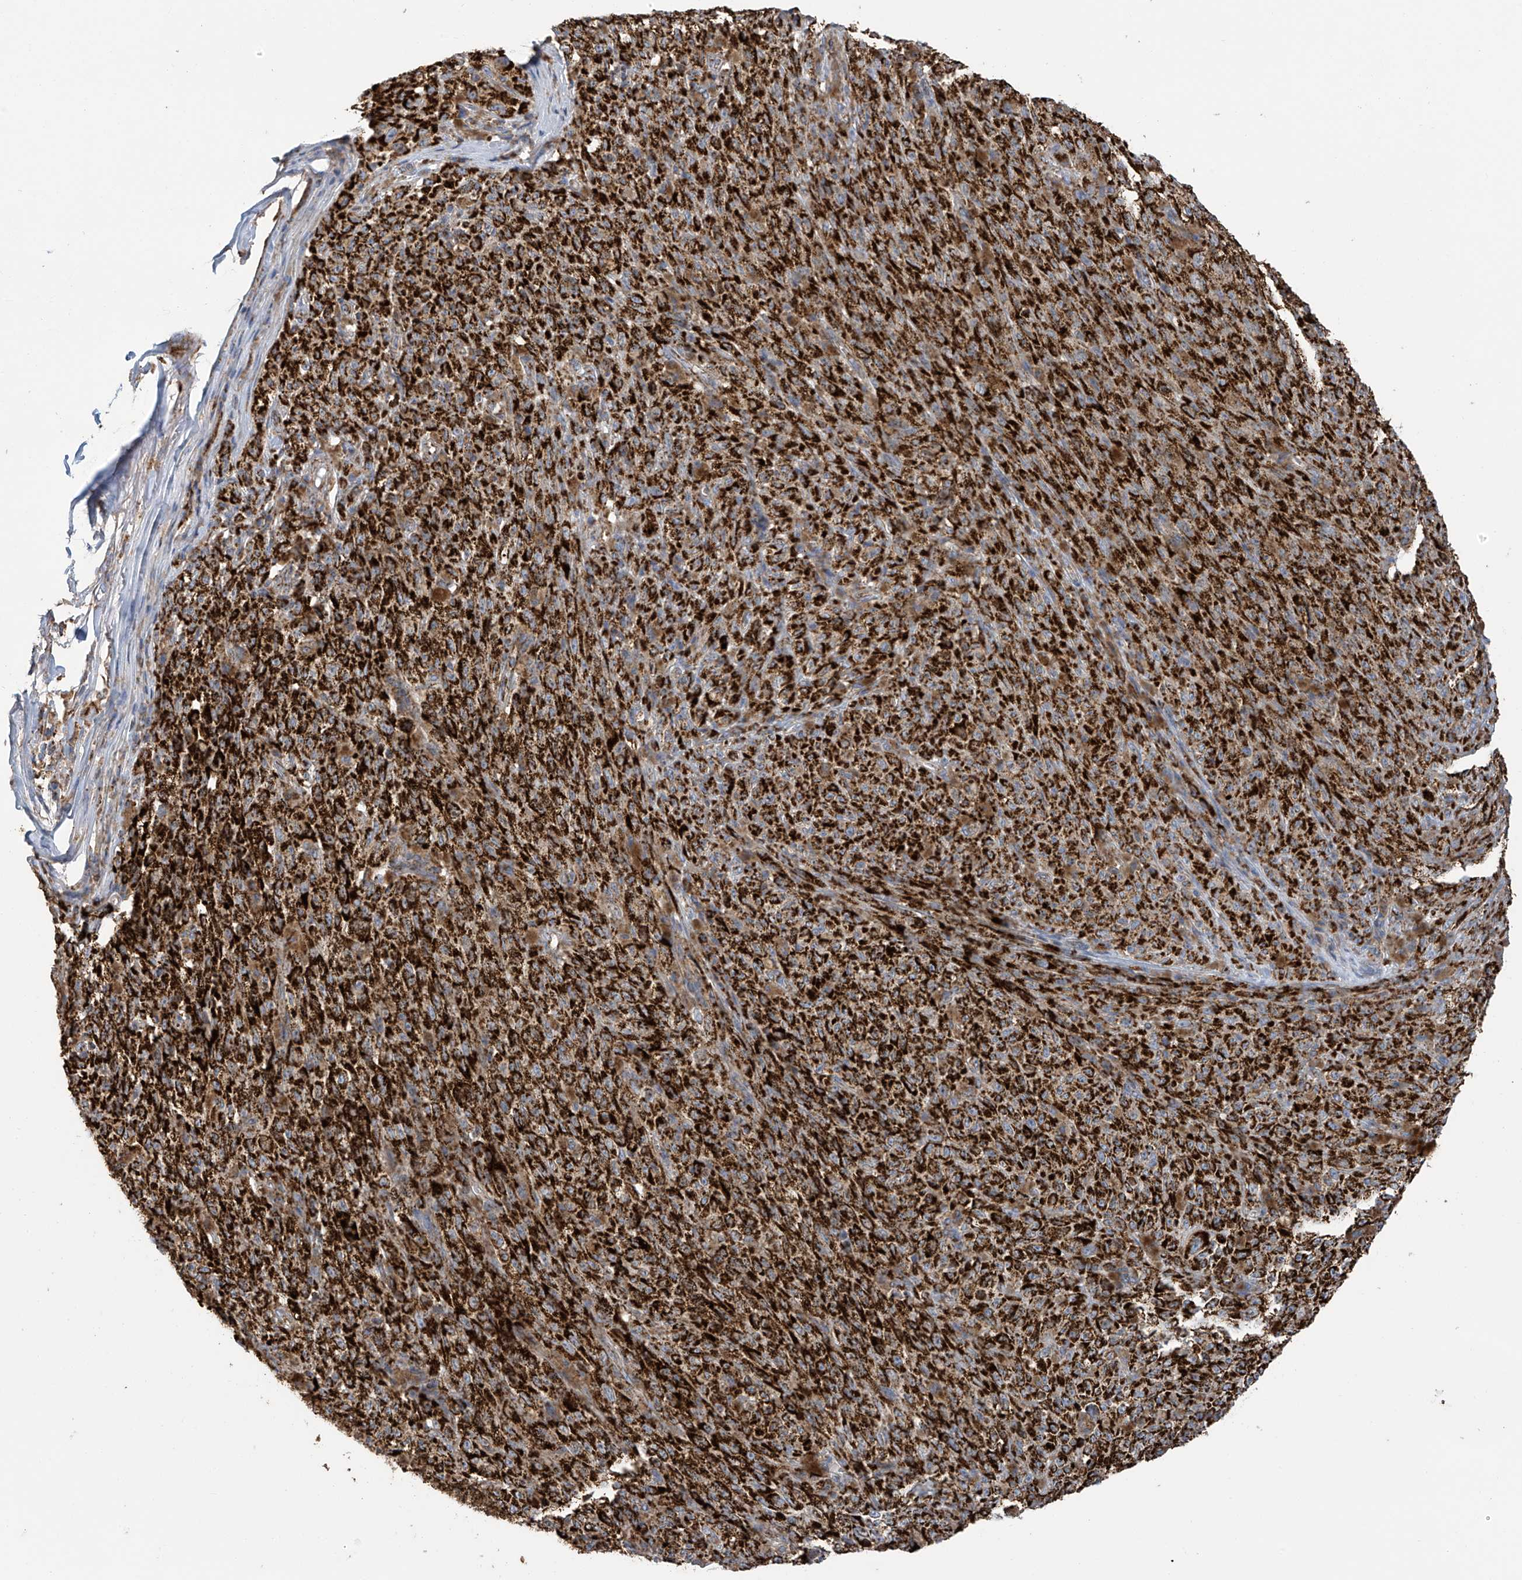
{"staining": {"intensity": "strong", "quantity": ">75%", "location": "cytoplasmic/membranous"}, "tissue": "melanoma", "cell_type": "Tumor cells", "image_type": "cancer", "snomed": [{"axis": "morphology", "description": "Malignant melanoma, NOS"}, {"axis": "topography", "description": "Skin"}], "caption": "Tumor cells display high levels of strong cytoplasmic/membranous staining in about >75% of cells in human malignant melanoma.", "gene": "PNPT1", "patient": {"sex": "female", "age": 82}}